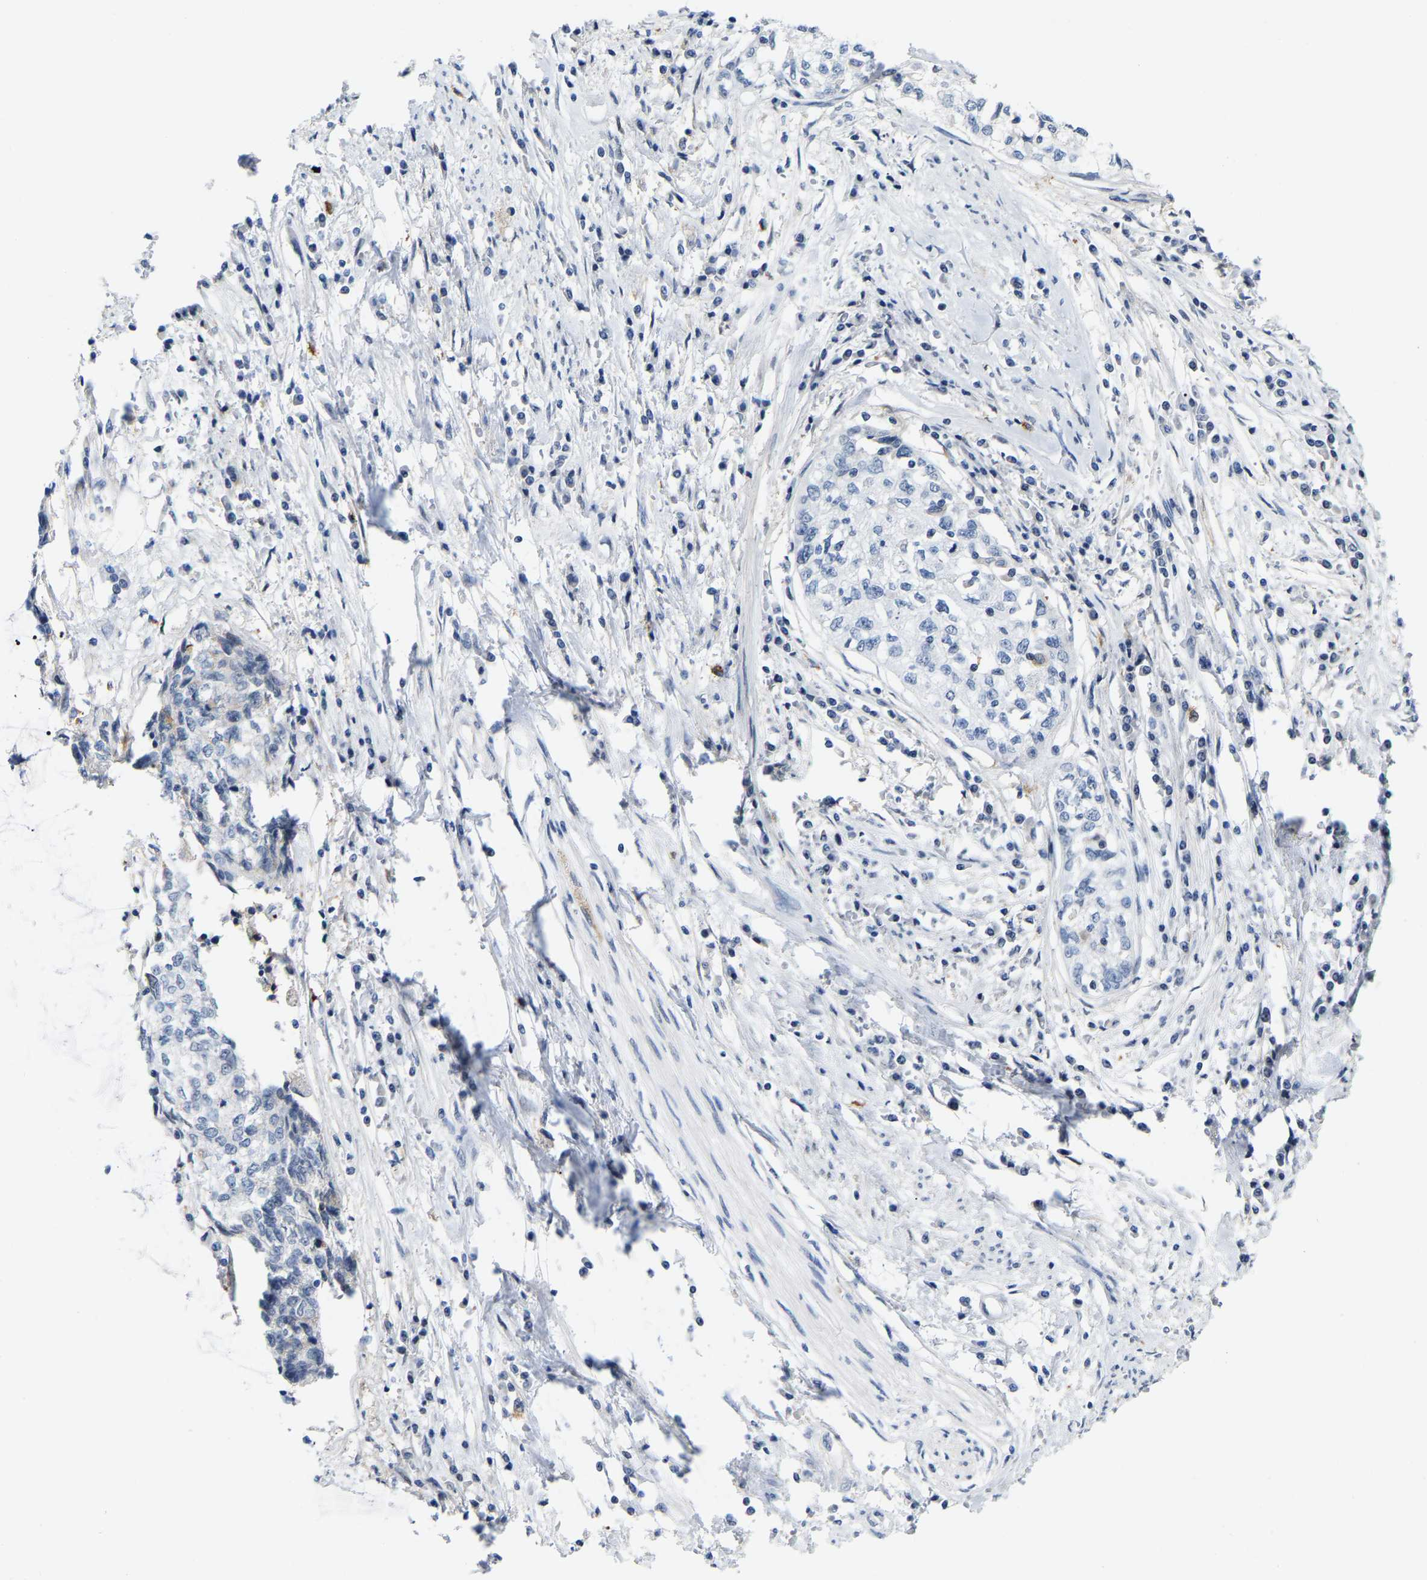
{"staining": {"intensity": "negative", "quantity": "none", "location": "none"}, "tissue": "cervical cancer", "cell_type": "Tumor cells", "image_type": "cancer", "snomed": [{"axis": "morphology", "description": "Squamous cell carcinoma, NOS"}, {"axis": "topography", "description": "Cervix"}], "caption": "Tumor cells are negative for protein expression in human squamous cell carcinoma (cervical). Brightfield microscopy of immunohistochemistry (IHC) stained with DAB (3,3'-diaminobenzidine) (brown) and hematoxylin (blue), captured at high magnification.", "gene": "ABTB2", "patient": {"sex": "female", "age": 57}}